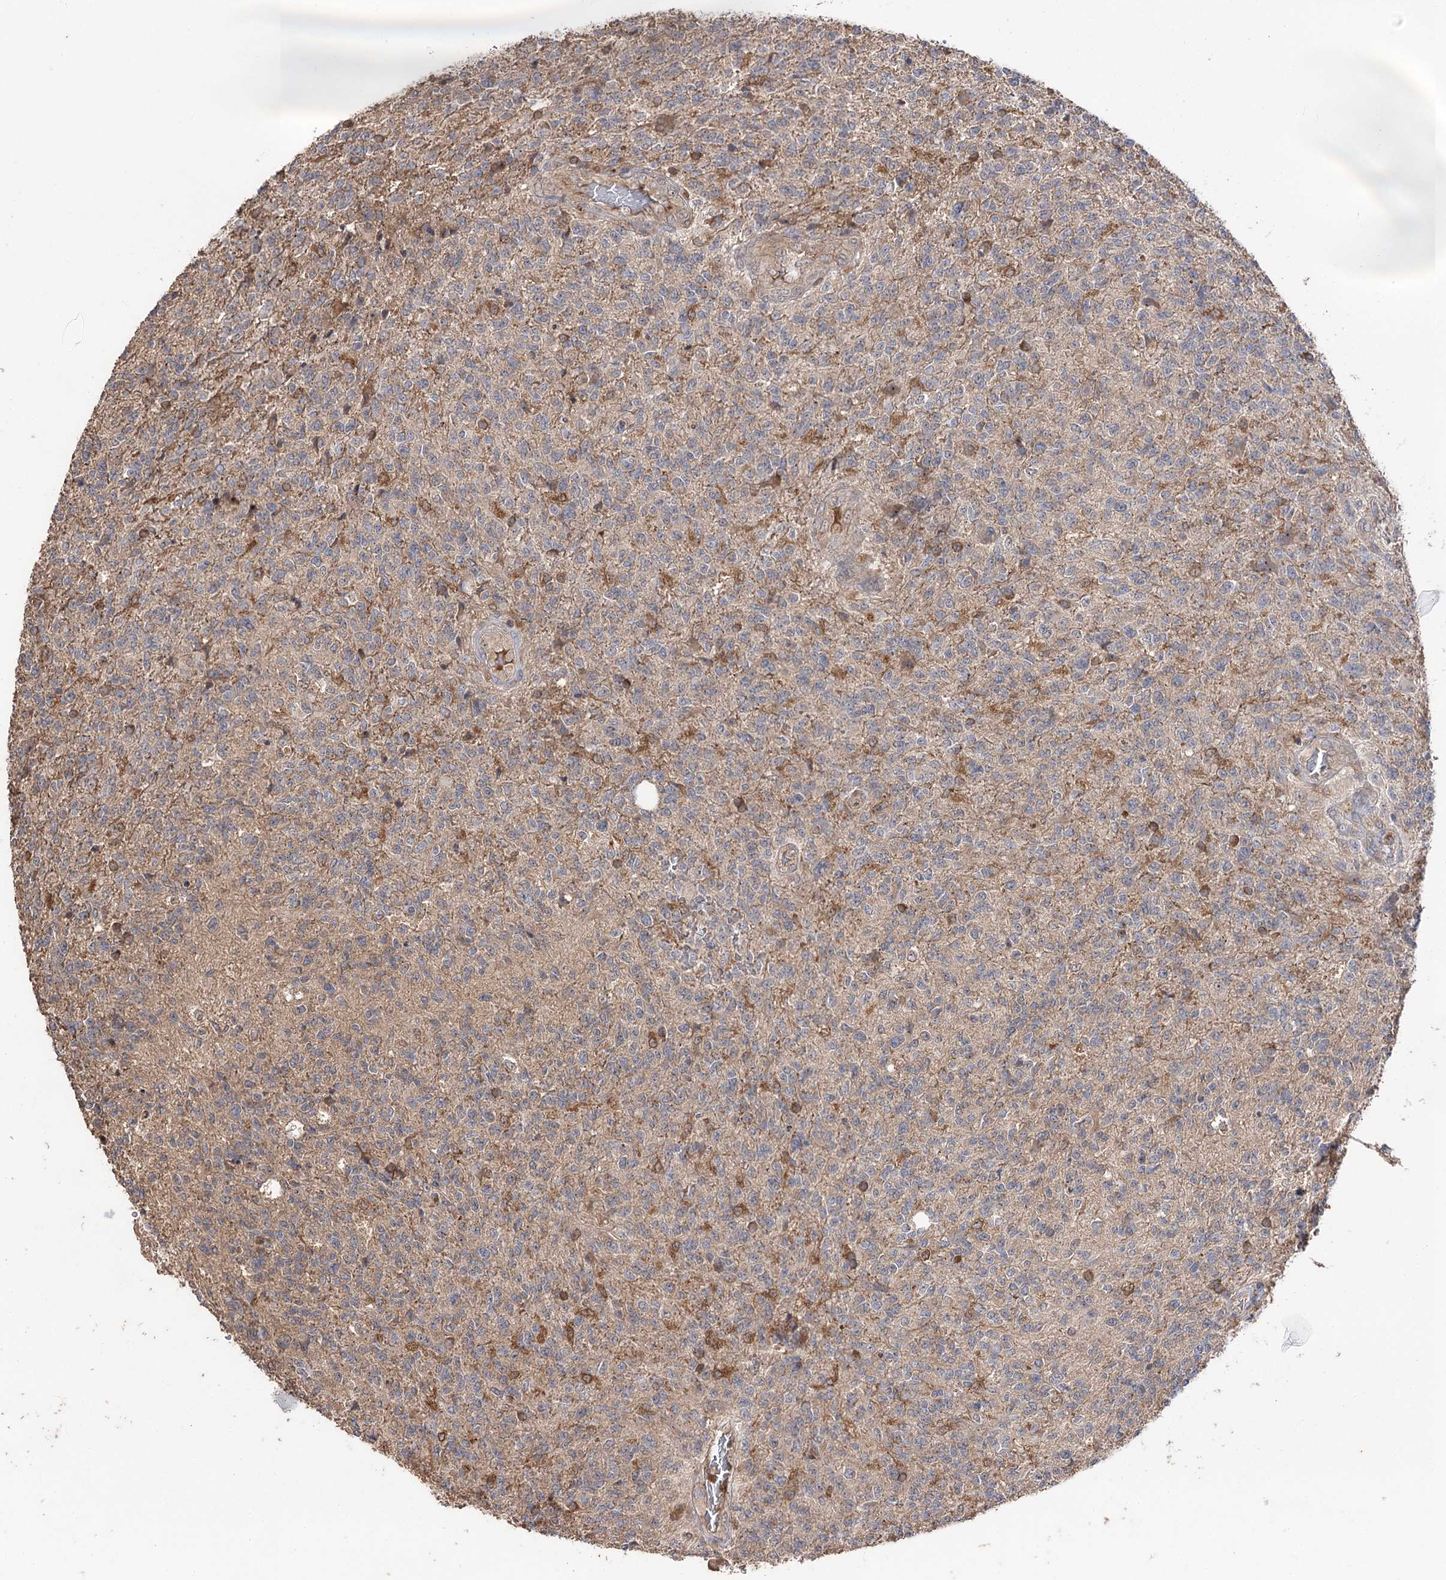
{"staining": {"intensity": "weak", "quantity": "<25%", "location": "cytoplasmic/membranous"}, "tissue": "glioma", "cell_type": "Tumor cells", "image_type": "cancer", "snomed": [{"axis": "morphology", "description": "Glioma, malignant, High grade"}, {"axis": "topography", "description": "Brain"}], "caption": "Tumor cells are negative for protein expression in human malignant glioma (high-grade).", "gene": "FAM53B", "patient": {"sex": "male", "age": 56}}